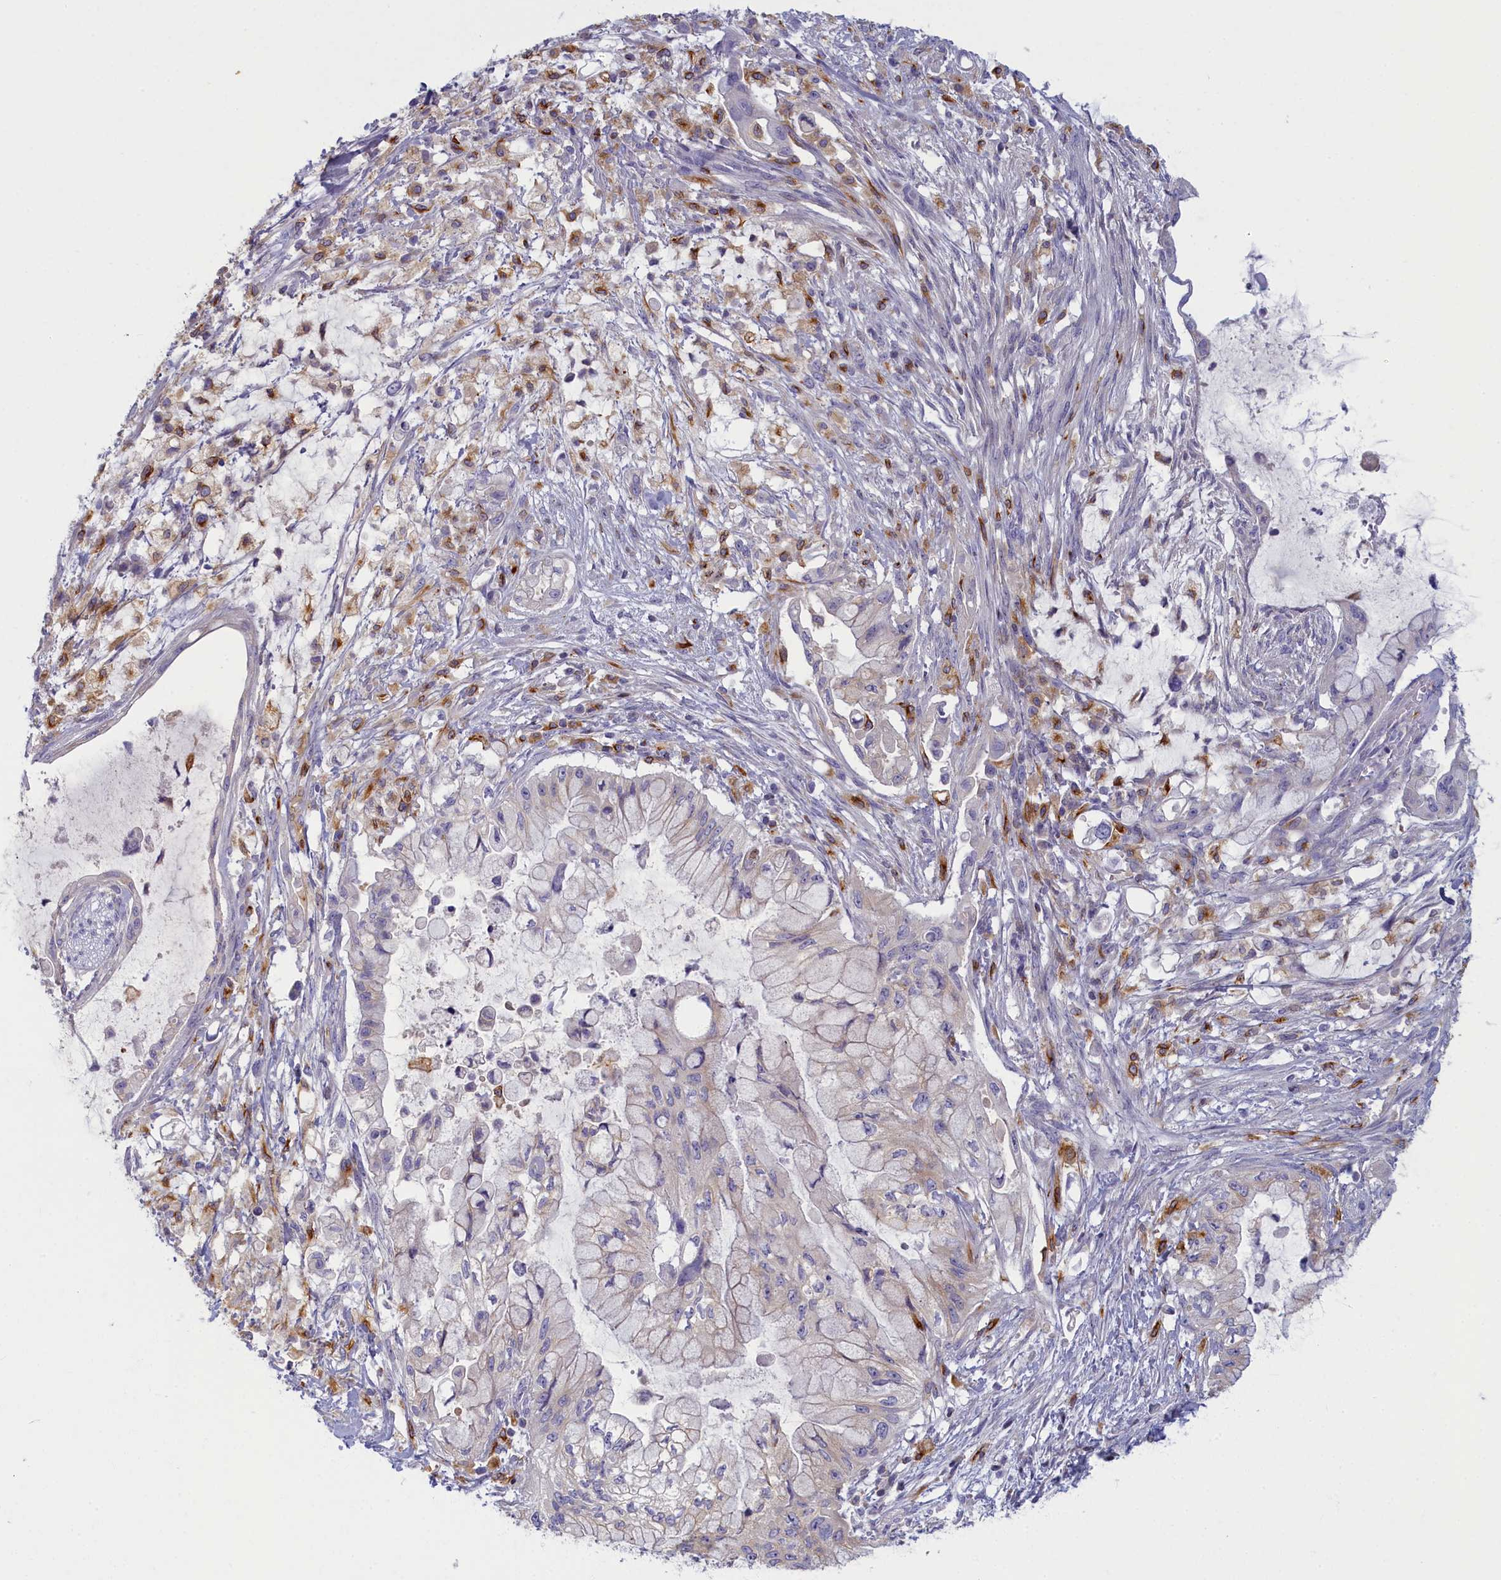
{"staining": {"intensity": "moderate", "quantity": "<25%", "location": "cytoplasmic/membranous"}, "tissue": "pancreatic cancer", "cell_type": "Tumor cells", "image_type": "cancer", "snomed": [{"axis": "morphology", "description": "Adenocarcinoma, NOS"}, {"axis": "topography", "description": "Pancreas"}], "caption": "This is an image of immunohistochemistry (IHC) staining of pancreatic adenocarcinoma, which shows moderate positivity in the cytoplasmic/membranous of tumor cells.", "gene": "NOL10", "patient": {"sex": "male", "age": 48}}